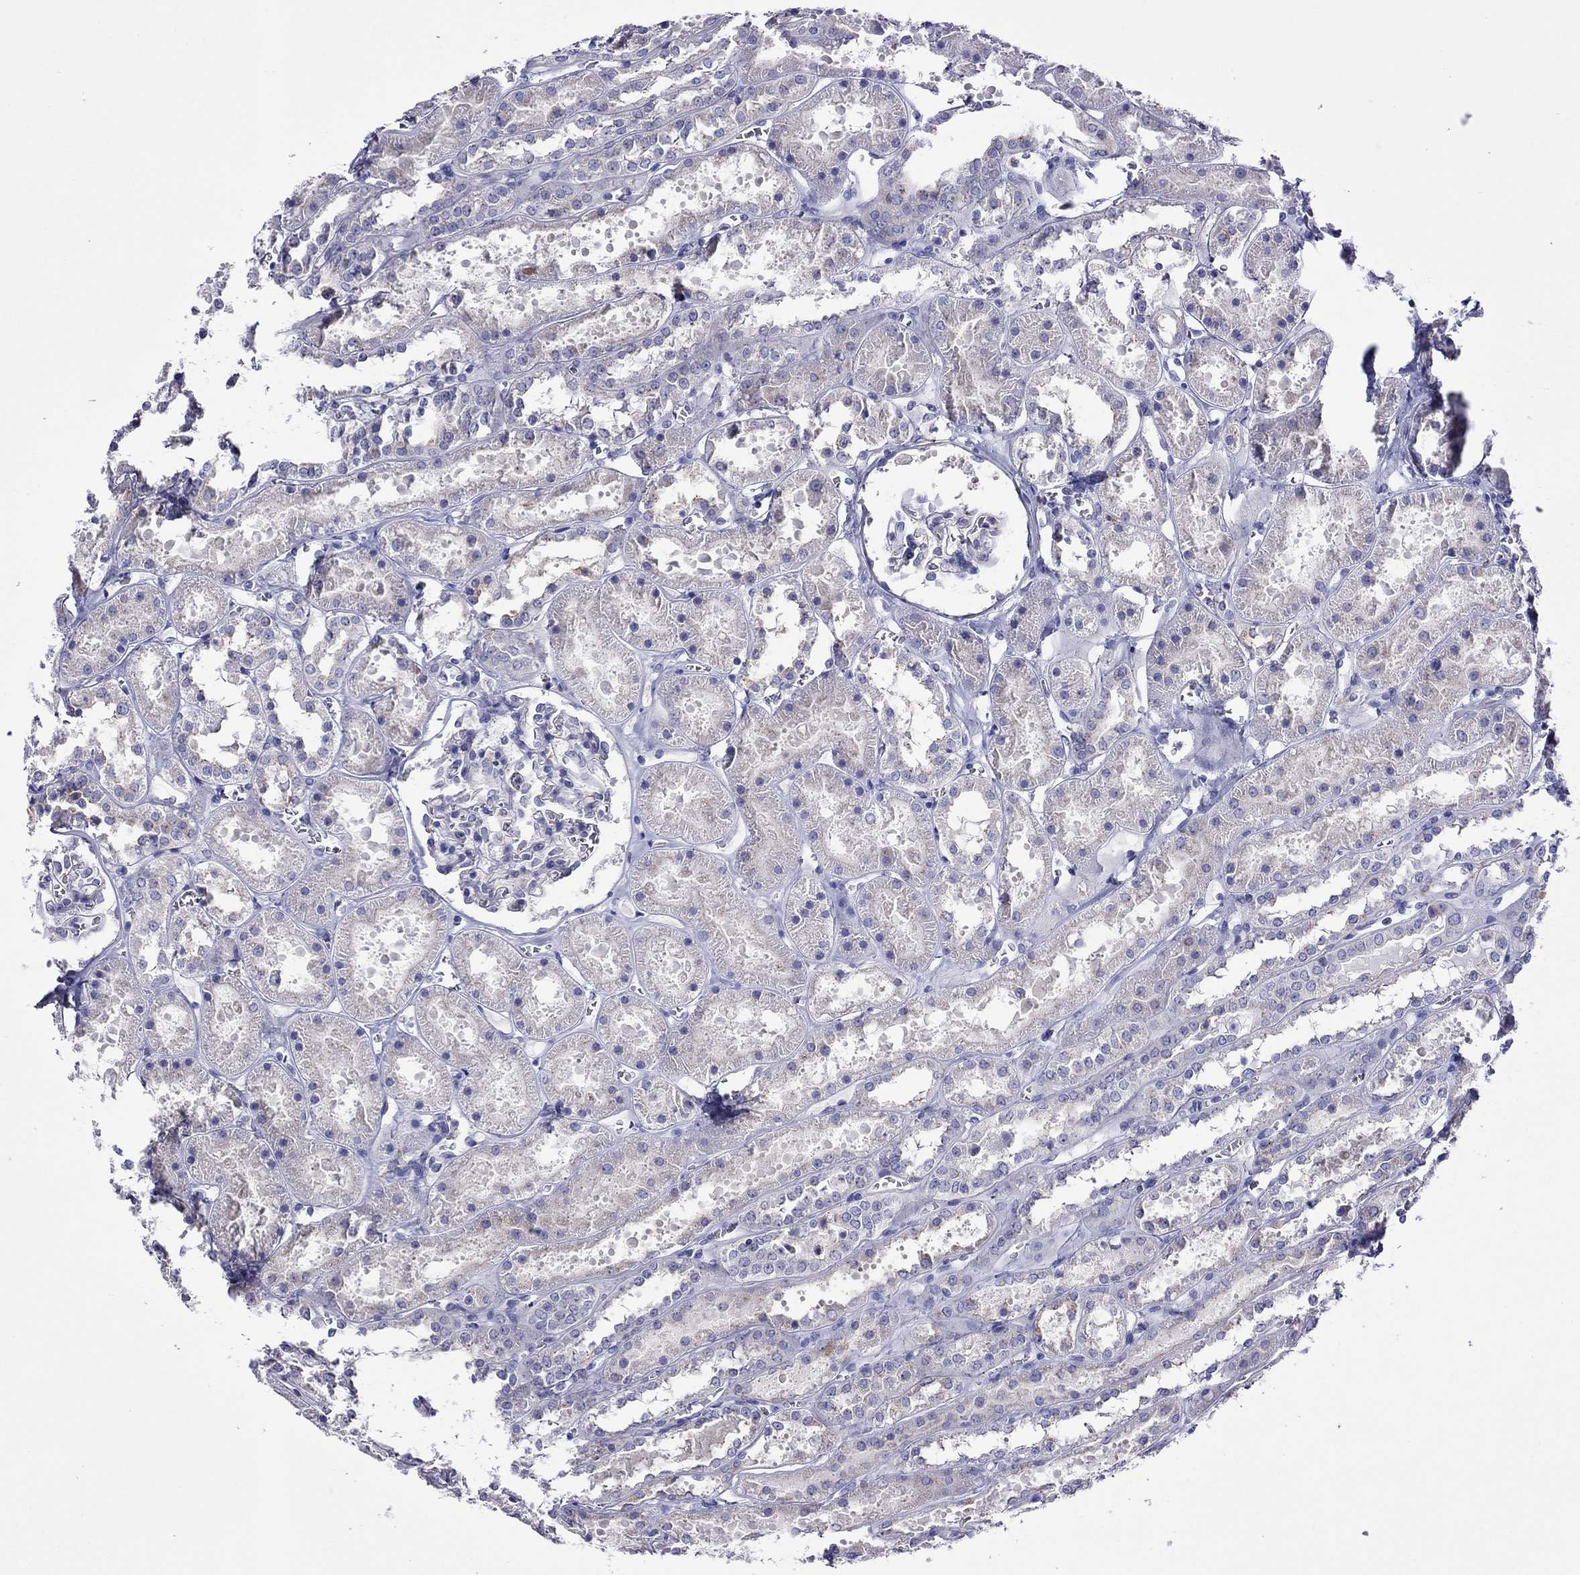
{"staining": {"intensity": "negative", "quantity": "none", "location": "none"}, "tissue": "kidney", "cell_type": "Cells in glomeruli", "image_type": "normal", "snomed": [{"axis": "morphology", "description": "Normal tissue, NOS"}, {"axis": "topography", "description": "Kidney"}], "caption": "This is an IHC image of benign kidney. There is no staining in cells in glomeruli.", "gene": "MPZ", "patient": {"sex": "female", "age": 41}}